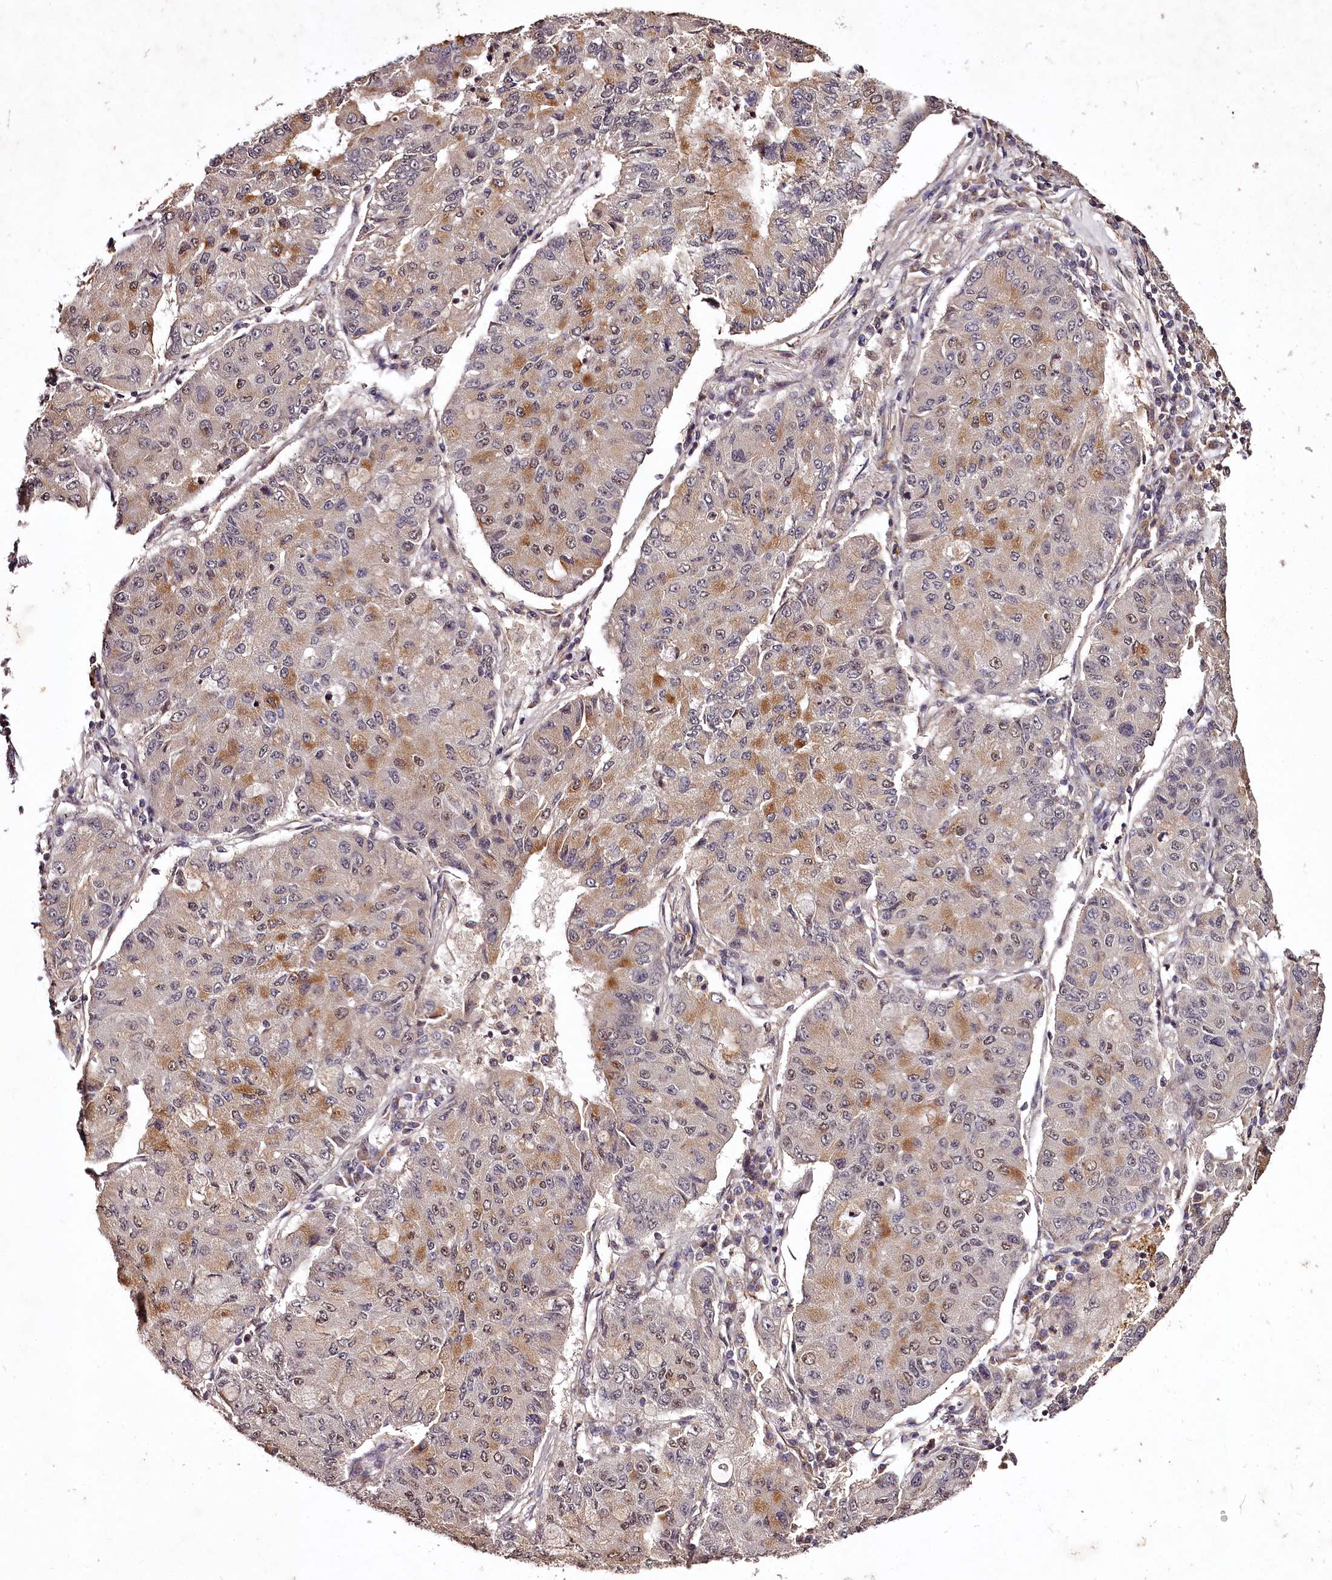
{"staining": {"intensity": "weak", "quantity": "25%-75%", "location": "nuclear"}, "tissue": "lung cancer", "cell_type": "Tumor cells", "image_type": "cancer", "snomed": [{"axis": "morphology", "description": "Squamous cell carcinoma, NOS"}, {"axis": "topography", "description": "Lung"}], "caption": "Immunohistochemical staining of lung cancer exhibits weak nuclear protein expression in approximately 25%-75% of tumor cells.", "gene": "MAML3", "patient": {"sex": "male", "age": 74}}